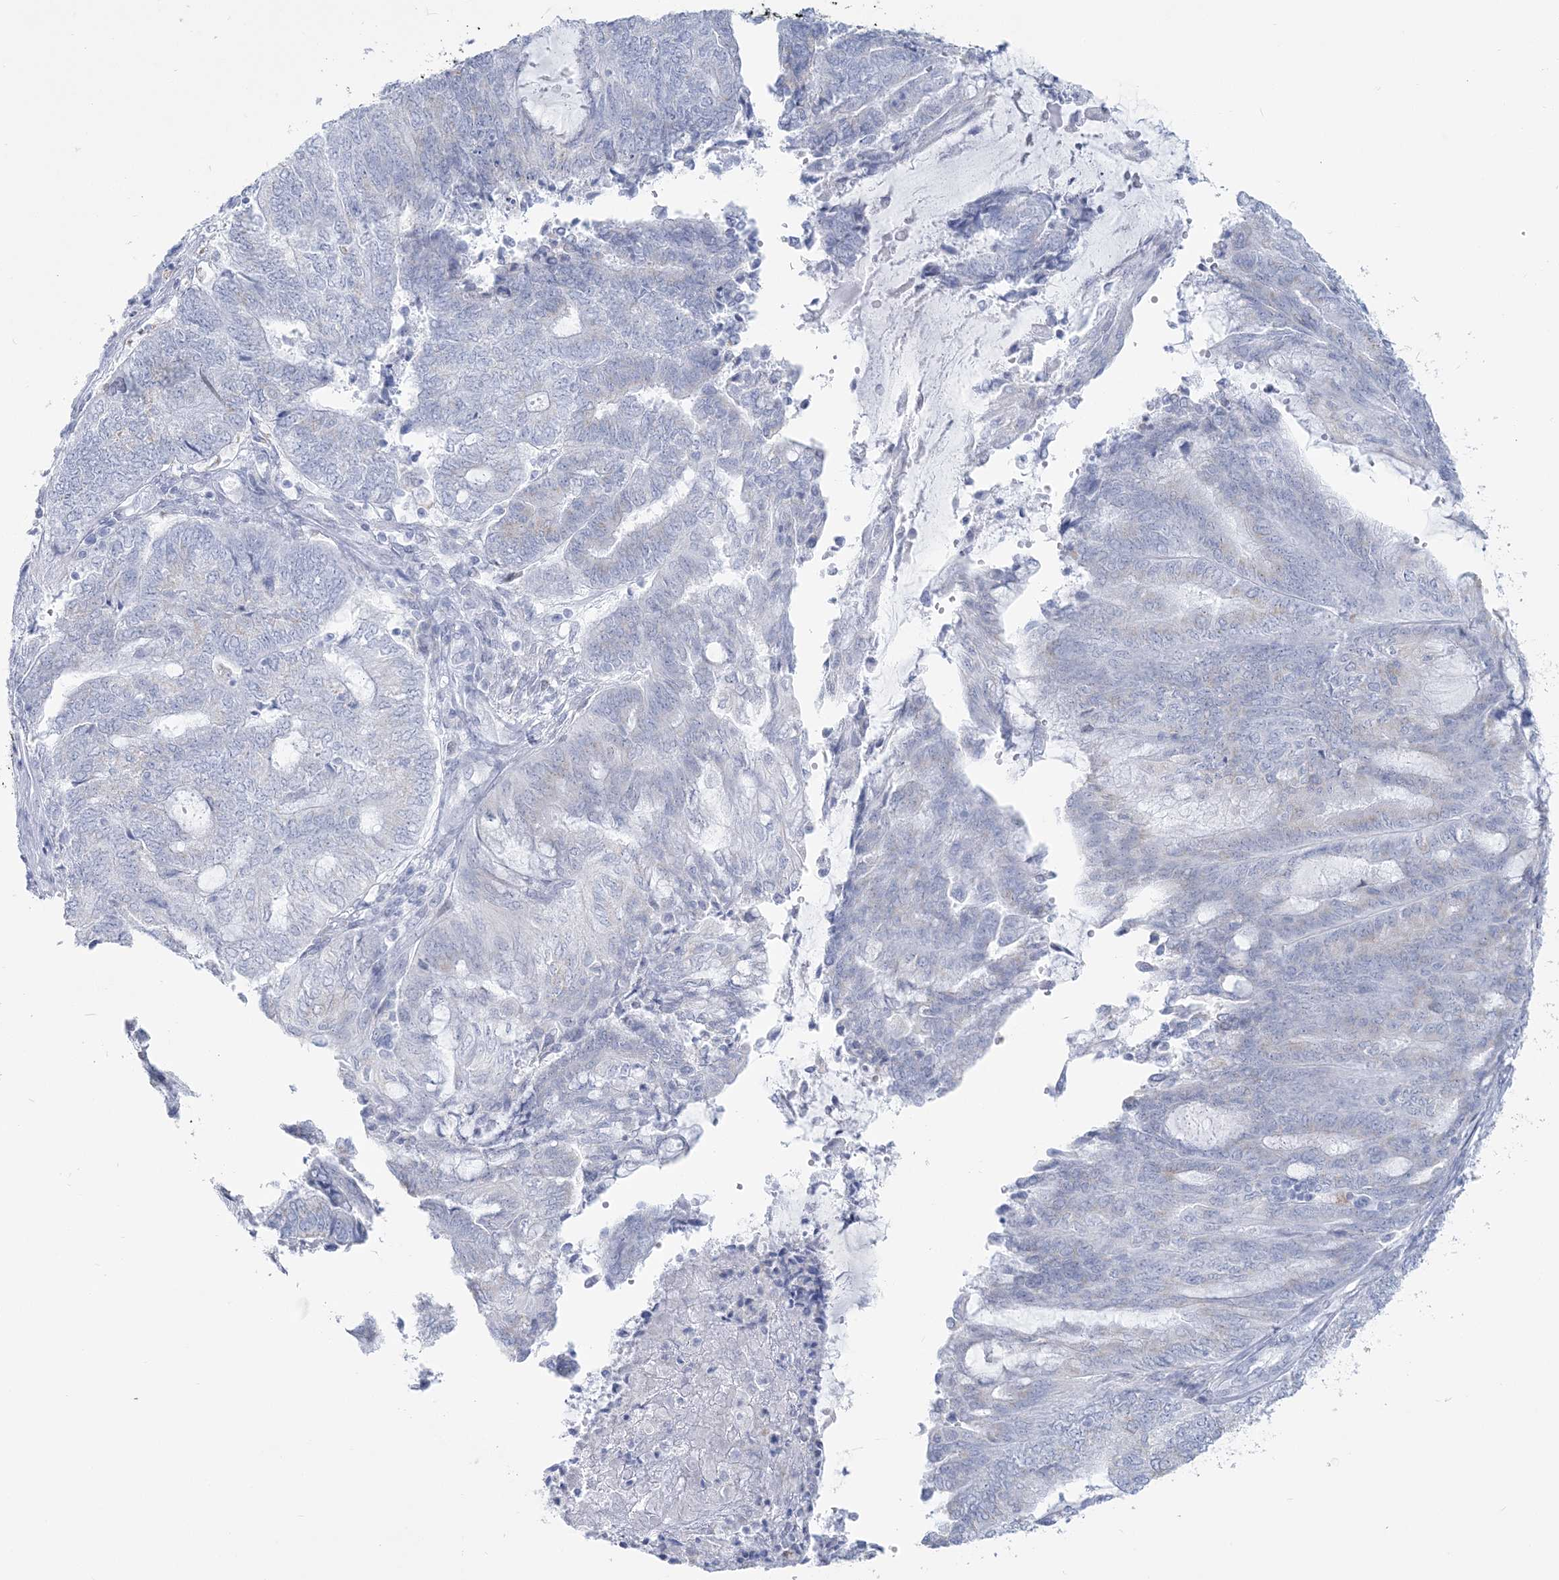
{"staining": {"intensity": "negative", "quantity": "none", "location": "none"}, "tissue": "endometrial cancer", "cell_type": "Tumor cells", "image_type": "cancer", "snomed": [{"axis": "morphology", "description": "Adenocarcinoma, NOS"}, {"axis": "topography", "description": "Uterus"}, {"axis": "topography", "description": "Endometrium"}], "caption": "This is an immunohistochemistry image of human endometrial cancer (adenocarcinoma). There is no expression in tumor cells.", "gene": "ZNF843", "patient": {"sex": "female", "age": 70}}